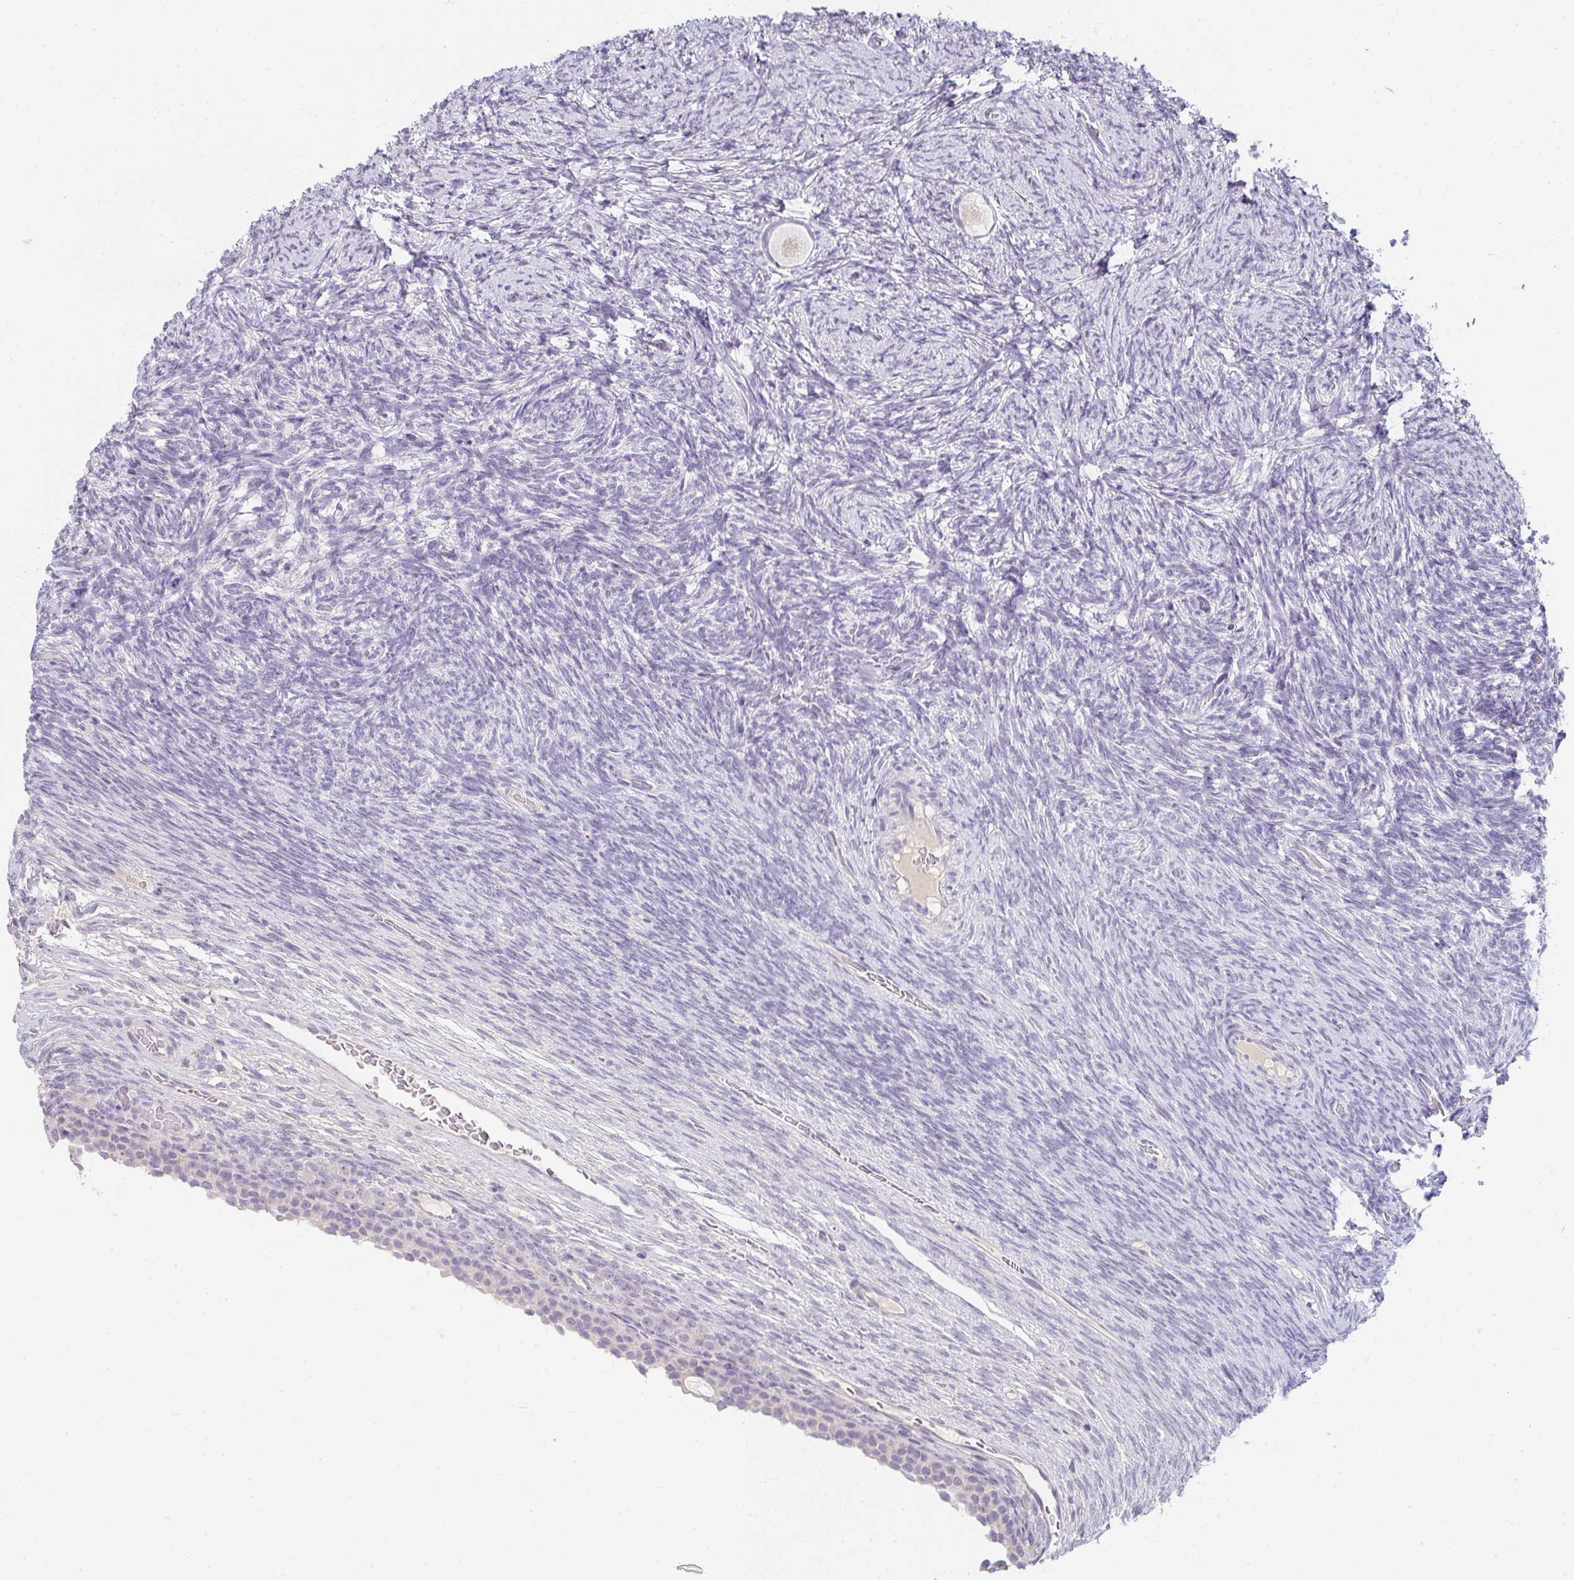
{"staining": {"intensity": "negative", "quantity": "none", "location": "none"}, "tissue": "ovary", "cell_type": "Follicle cells", "image_type": "normal", "snomed": [{"axis": "morphology", "description": "Normal tissue, NOS"}, {"axis": "topography", "description": "Ovary"}], "caption": "An immunohistochemistry photomicrograph of benign ovary is shown. There is no staining in follicle cells of ovary.", "gene": "C1QTNF8", "patient": {"sex": "female", "age": 34}}